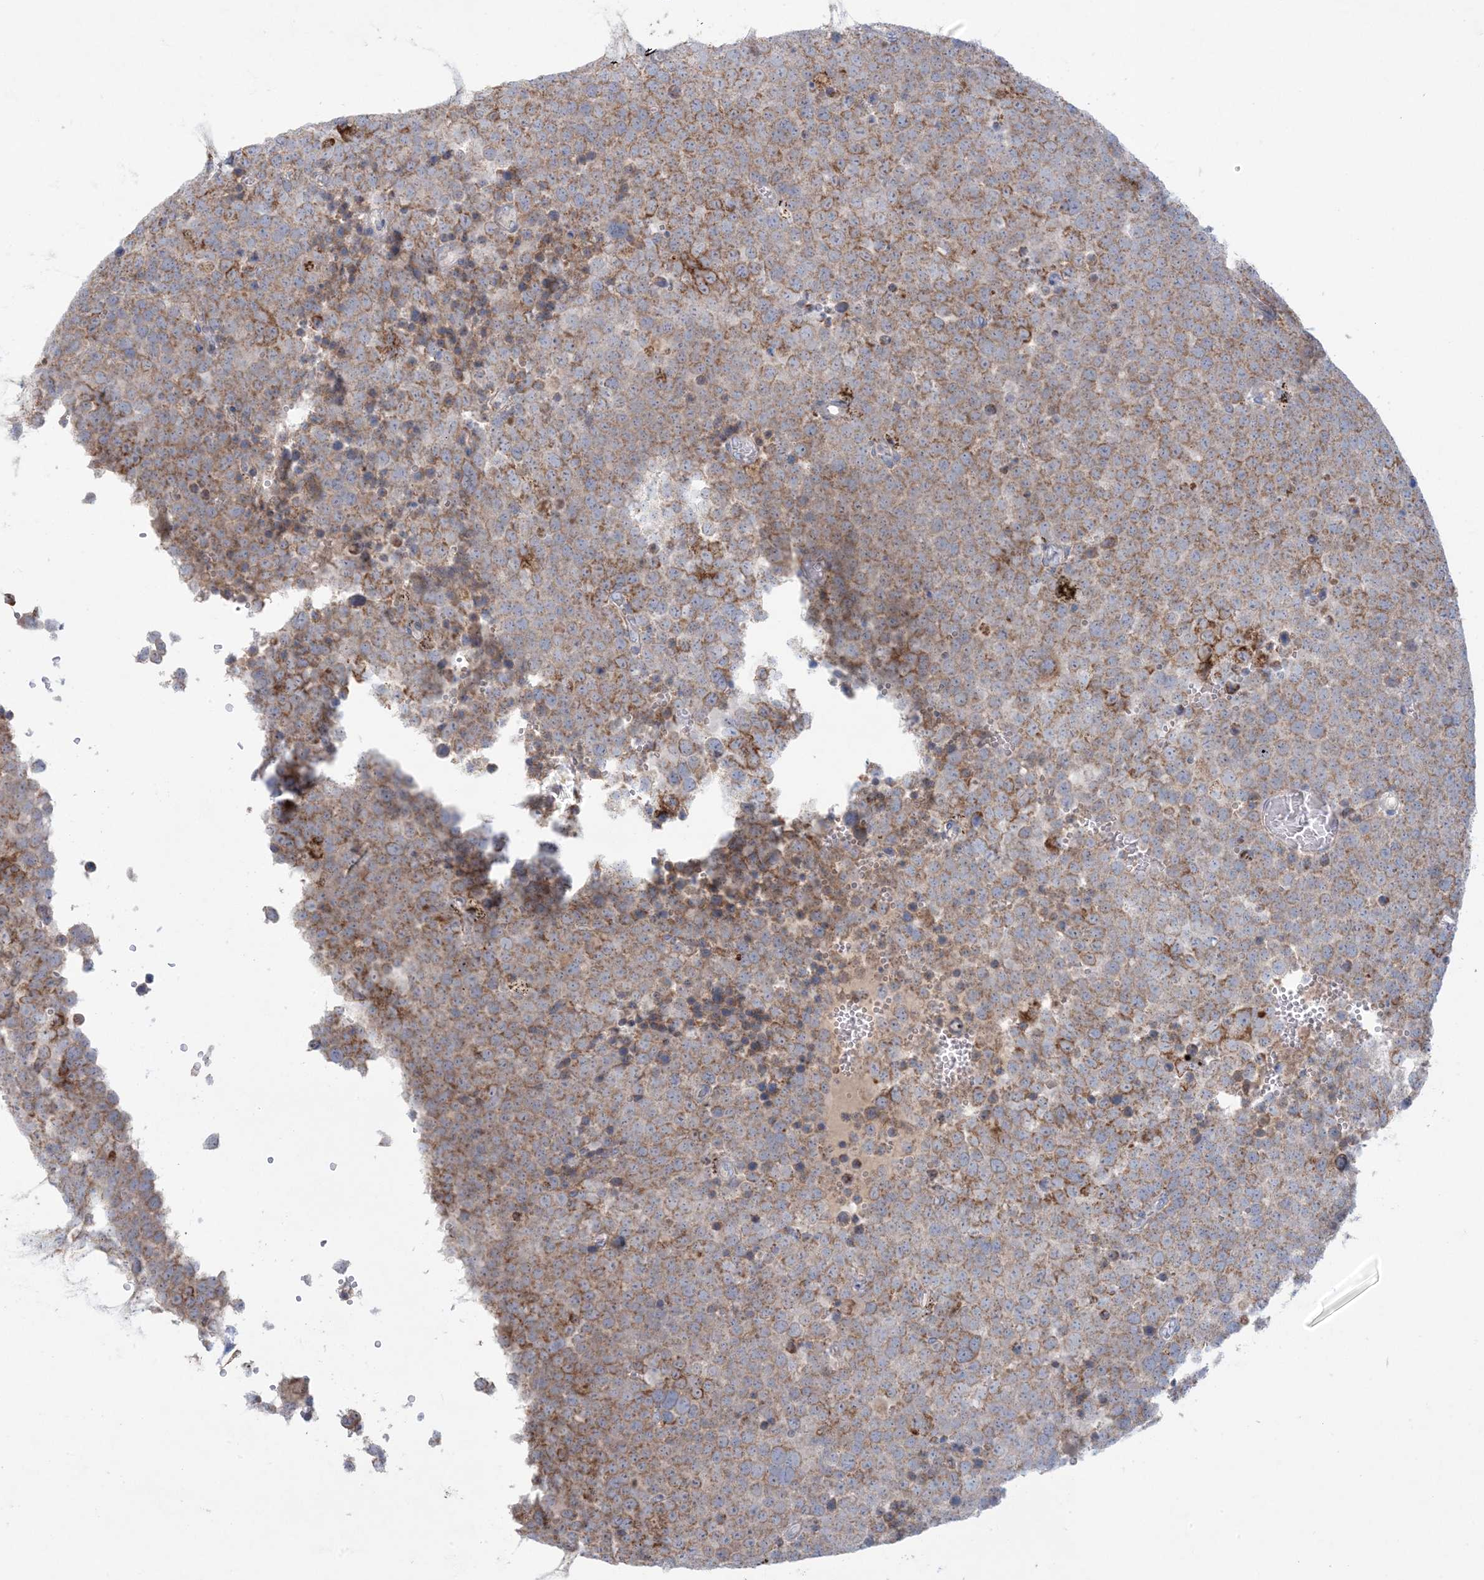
{"staining": {"intensity": "moderate", "quantity": ">75%", "location": "cytoplasmic/membranous"}, "tissue": "testis cancer", "cell_type": "Tumor cells", "image_type": "cancer", "snomed": [{"axis": "morphology", "description": "Seminoma, NOS"}, {"axis": "topography", "description": "Testis"}], "caption": "IHC photomicrograph of neoplastic tissue: human testis seminoma stained using immunohistochemistry (IHC) demonstrates medium levels of moderate protein expression localized specifically in the cytoplasmic/membranous of tumor cells, appearing as a cytoplasmic/membranous brown color.", "gene": "KCTD6", "patient": {"sex": "male", "age": 71}}